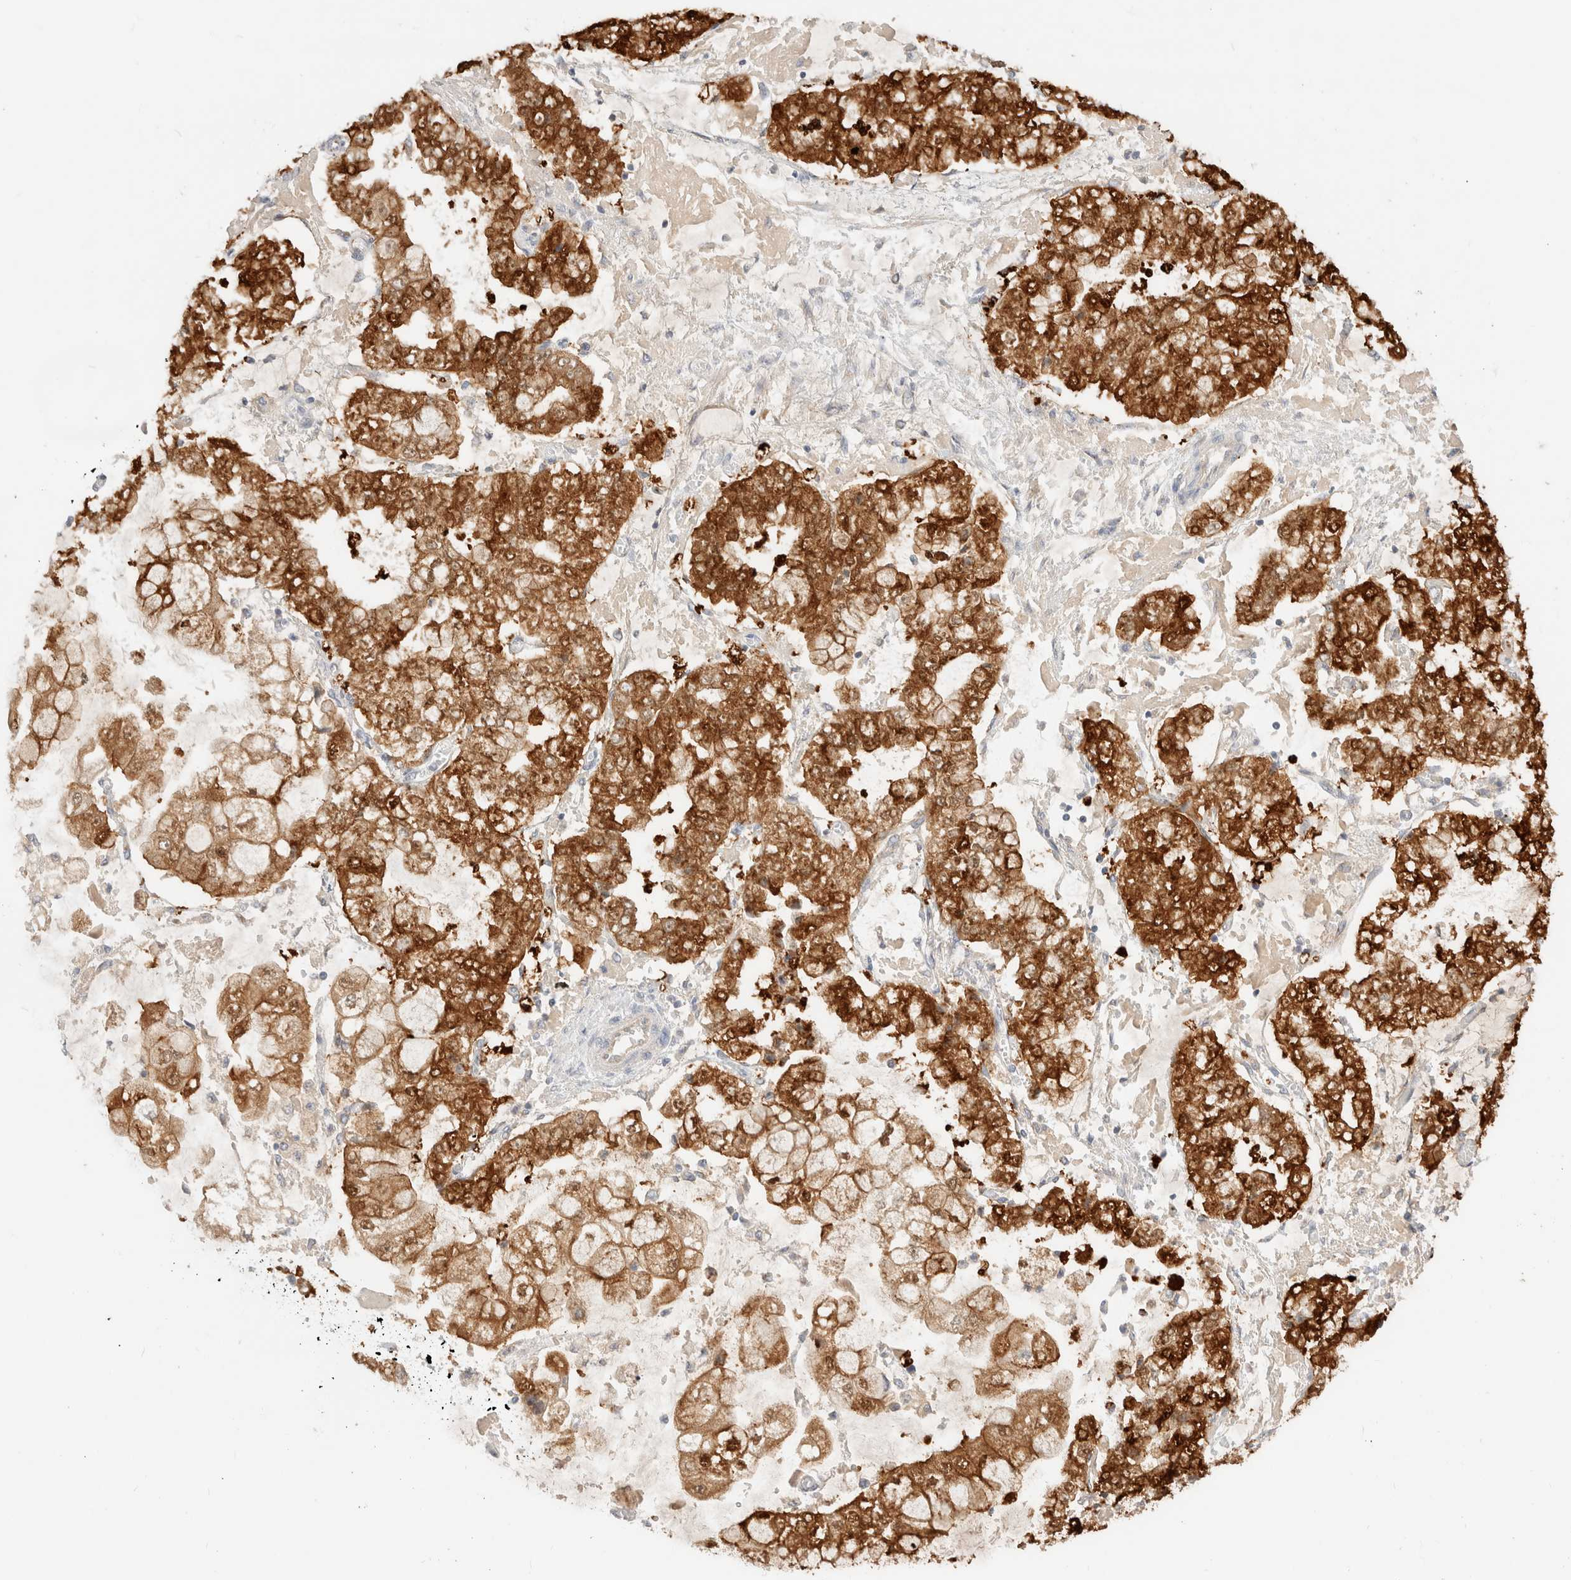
{"staining": {"intensity": "strong", "quantity": ">75%", "location": "cytoplasmic/membranous,nuclear"}, "tissue": "stomach cancer", "cell_type": "Tumor cells", "image_type": "cancer", "snomed": [{"axis": "morphology", "description": "Adenocarcinoma, NOS"}, {"axis": "topography", "description": "Stomach"}], "caption": "Adenocarcinoma (stomach) tissue exhibits strong cytoplasmic/membranous and nuclear staining in about >75% of tumor cells The staining was performed using DAB (3,3'-diaminobenzidine), with brown indicating positive protein expression. Nuclei are stained blue with hematoxylin.", "gene": "EFCAB13", "patient": {"sex": "male", "age": 76}}